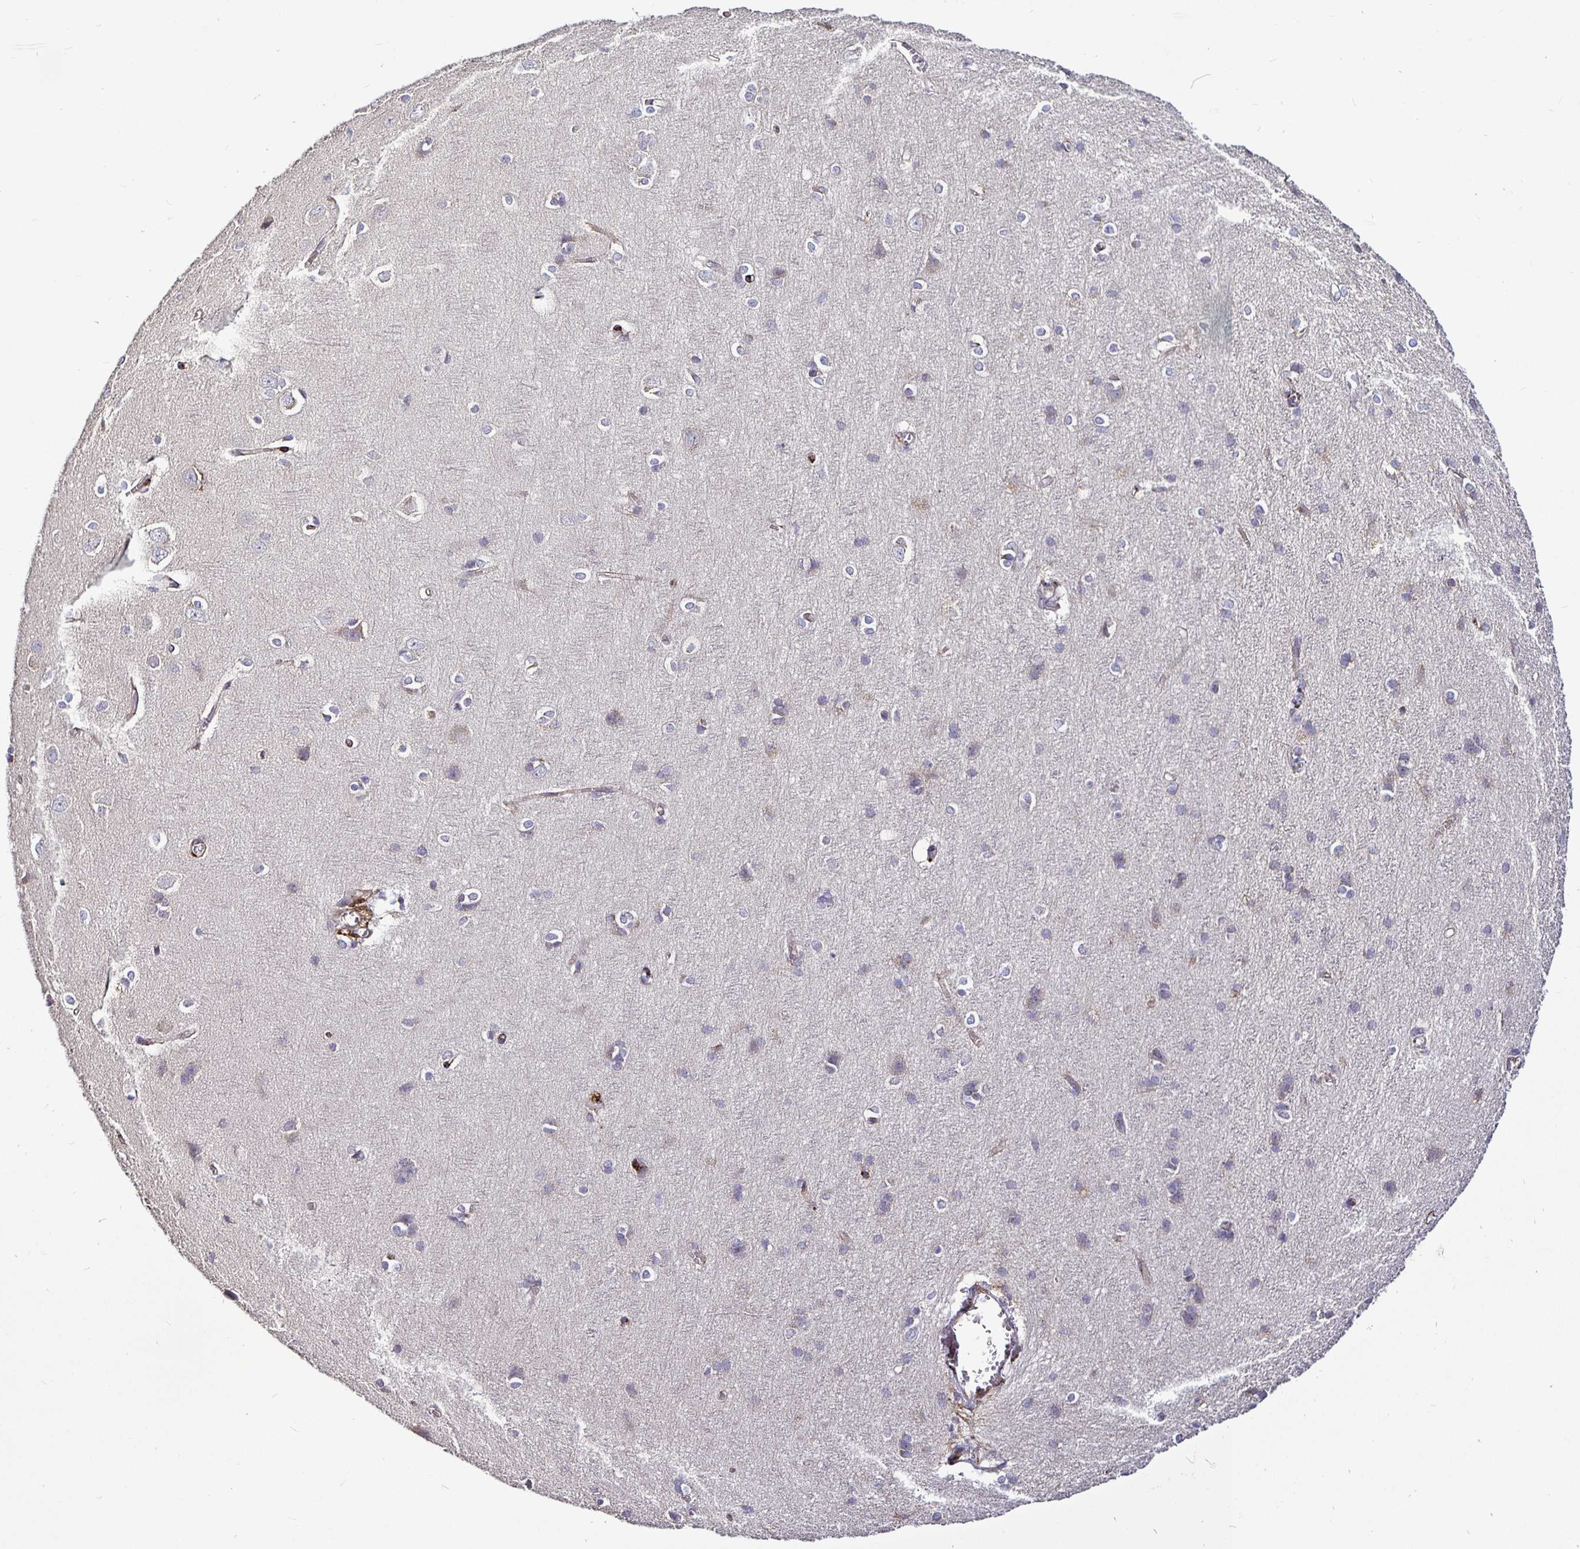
{"staining": {"intensity": "weak", "quantity": "<25%", "location": "cytoplasmic/membranous"}, "tissue": "cerebral cortex", "cell_type": "Endothelial cells", "image_type": "normal", "snomed": [{"axis": "morphology", "description": "Normal tissue, NOS"}, {"axis": "topography", "description": "Cerebral cortex"}], "caption": "Photomicrograph shows no protein expression in endothelial cells of normal cerebral cortex. (DAB (3,3'-diaminobenzidine) immunohistochemistry, high magnification).", "gene": "P4HA2", "patient": {"sex": "male", "age": 37}}